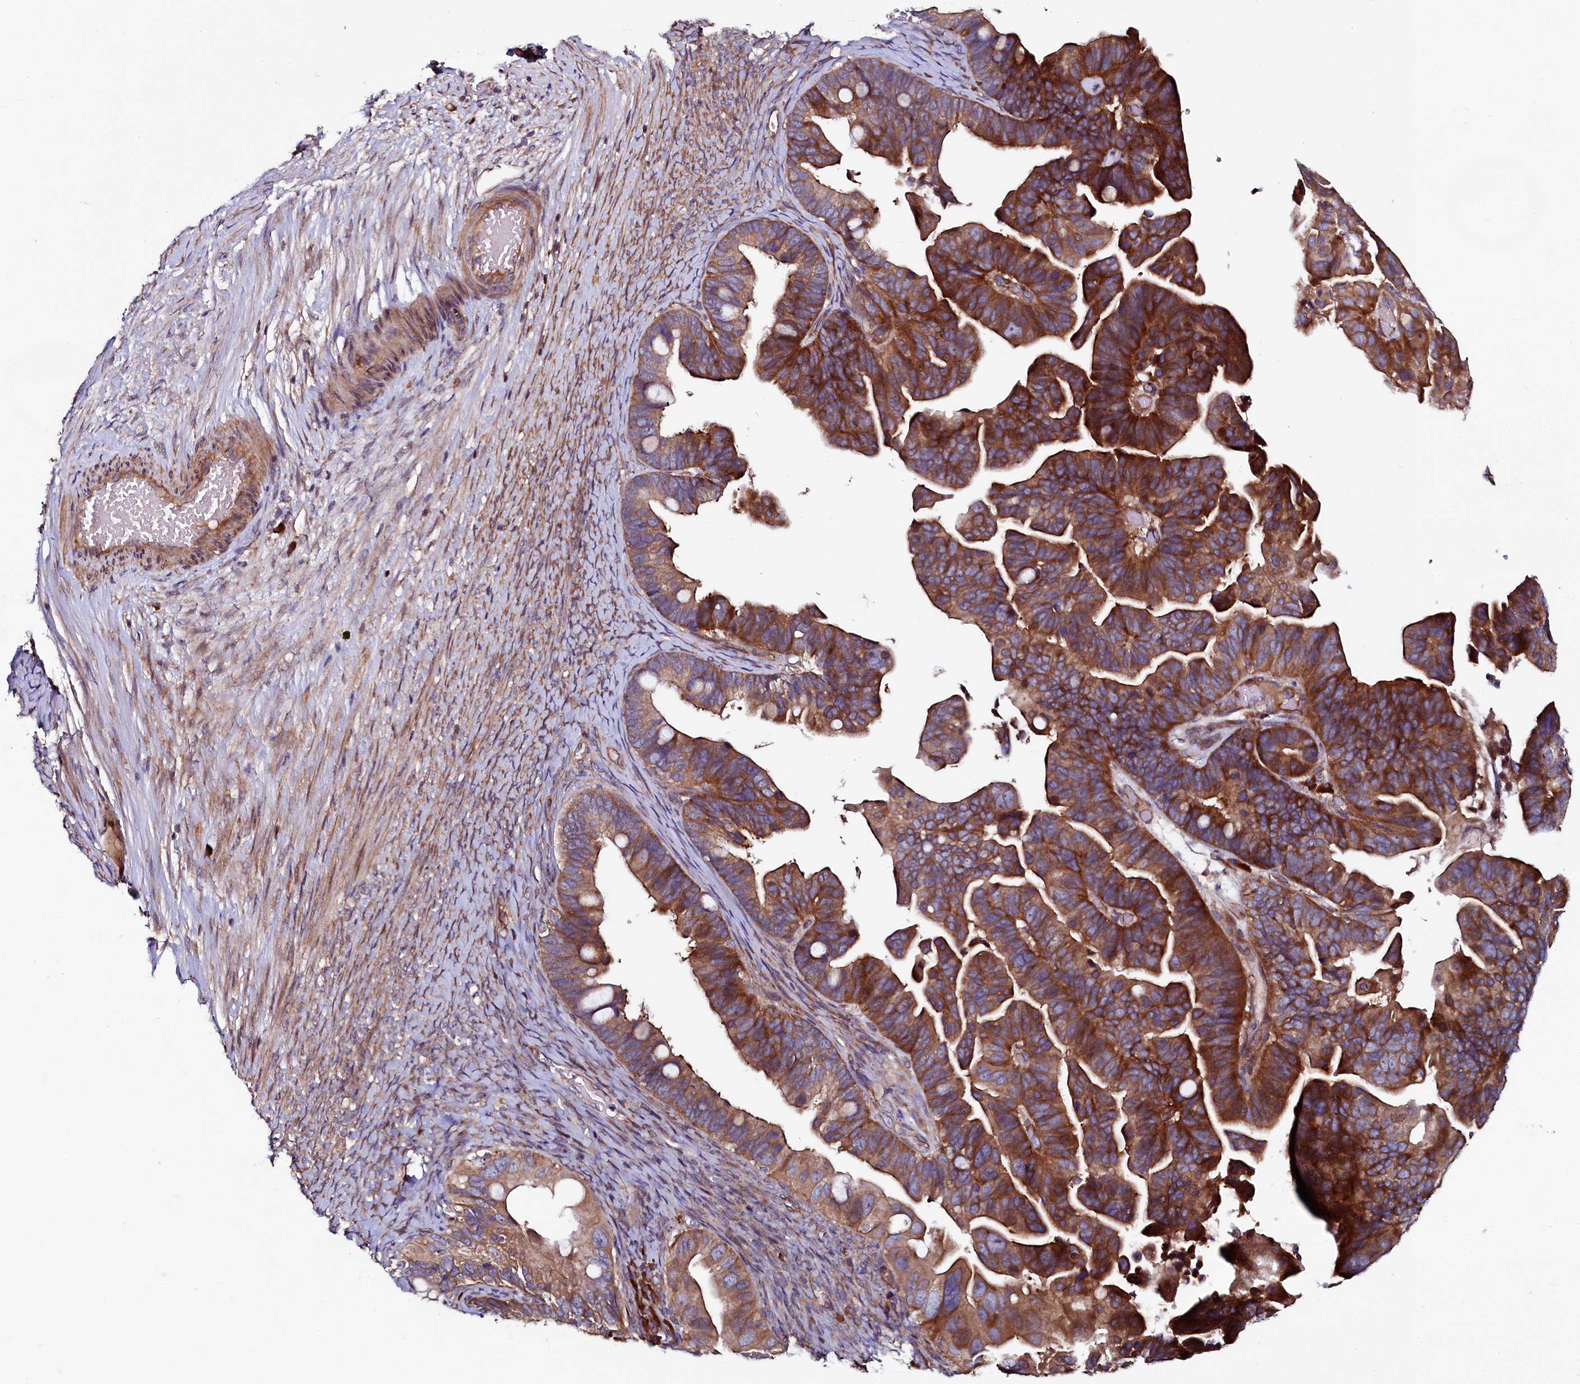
{"staining": {"intensity": "strong", "quantity": ">75%", "location": "cytoplasmic/membranous"}, "tissue": "ovarian cancer", "cell_type": "Tumor cells", "image_type": "cancer", "snomed": [{"axis": "morphology", "description": "Cystadenocarcinoma, serous, NOS"}, {"axis": "topography", "description": "Ovary"}], "caption": "Immunohistochemistry staining of serous cystadenocarcinoma (ovarian), which exhibits high levels of strong cytoplasmic/membranous staining in approximately >75% of tumor cells indicating strong cytoplasmic/membranous protein positivity. The staining was performed using DAB (3,3'-diaminobenzidine) (brown) for protein detection and nuclei were counterstained in hematoxylin (blue).", "gene": "USPL1", "patient": {"sex": "female", "age": 56}}